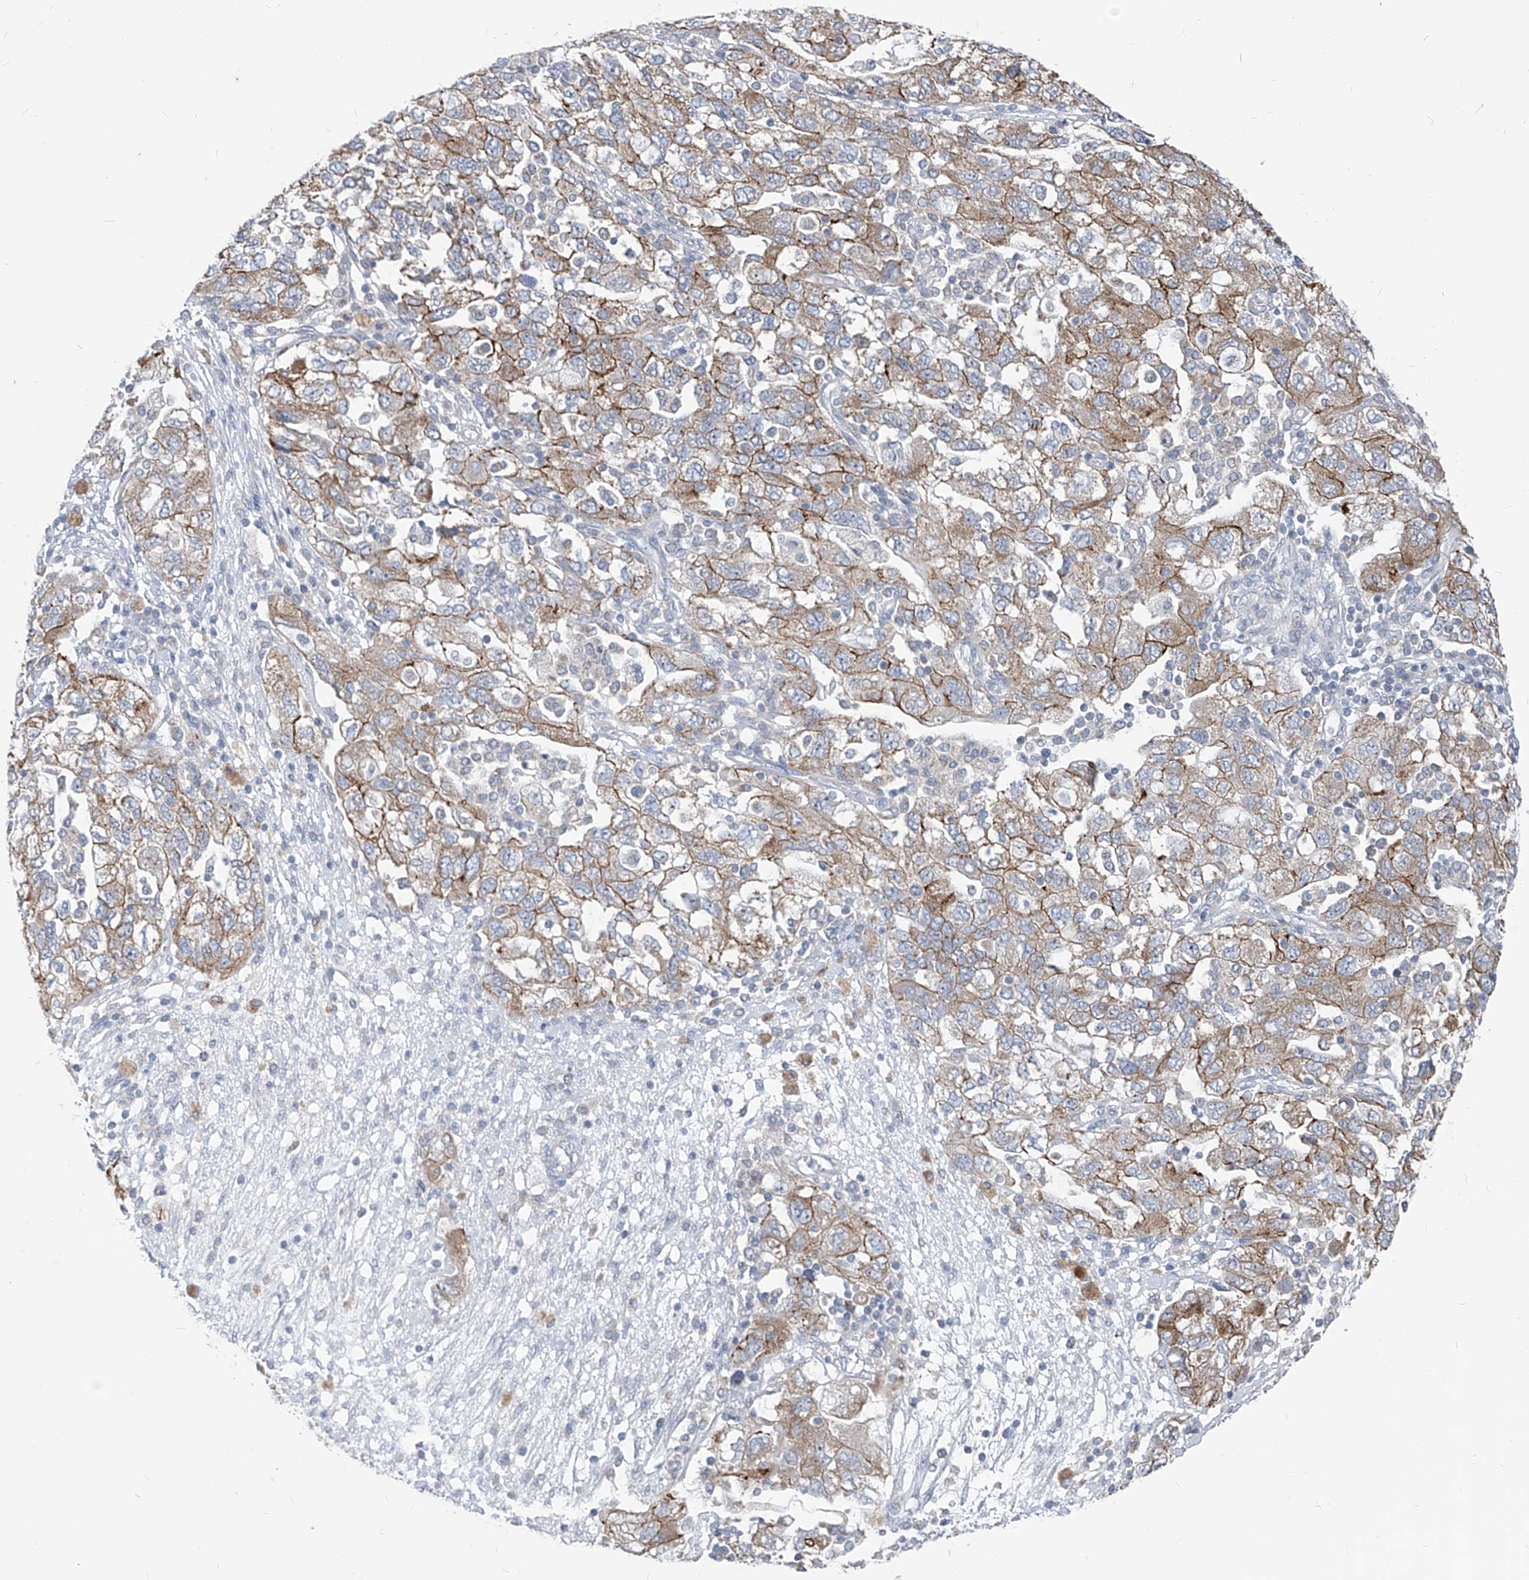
{"staining": {"intensity": "moderate", "quantity": ">75%", "location": "cytoplasmic/membranous"}, "tissue": "ovarian cancer", "cell_type": "Tumor cells", "image_type": "cancer", "snomed": [{"axis": "morphology", "description": "Carcinoma, NOS"}, {"axis": "morphology", "description": "Cystadenocarcinoma, serous, NOS"}, {"axis": "topography", "description": "Ovary"}], "caption": "Immunohistochemistry (DAB) staining of ovarian cancer reveals moderate cytoplasmic/membranous protein positivity in about >75% of tumor cells. (IHC, brightfield microscopy, high magnification).", "gene": "AGPS", "patient": {"sex": "female", "age": 69}}